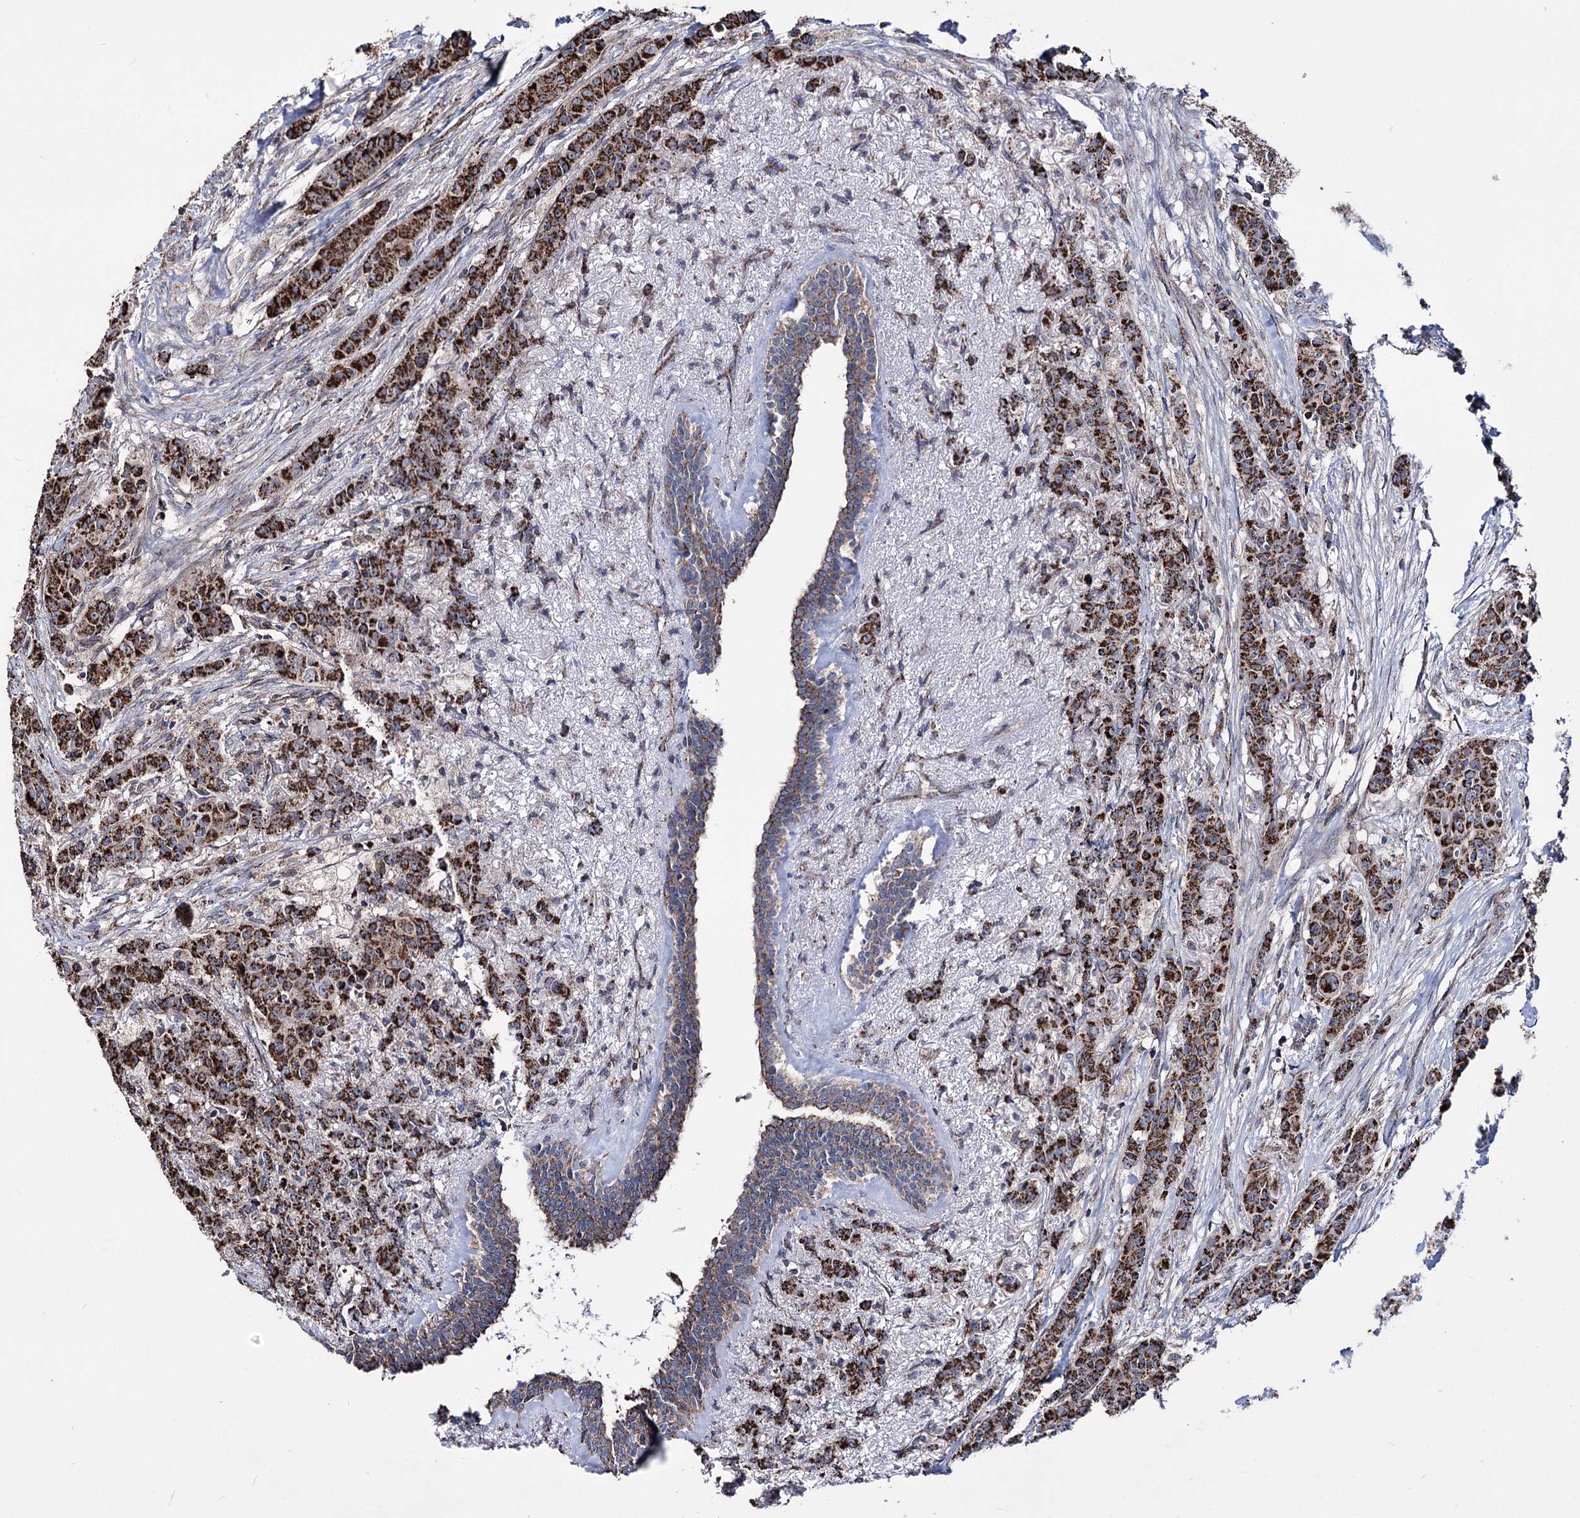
{"staining": {"intensity": "strong", "quantity": ">75%", "location": "cytoplasmic/membranous"}, "tissue": "breast cancer", "cell_type": "Tumor cells", "image_type": "cancer", "snomed": [{"axis": "morphology", "description": "Duct carcinoma"}, {"axis": "topography", "description": "Breast"}], "caption": "High-magnification brightfield microscopy of invasive ductal carcinoma (breast) stained with DAB (brown) and counterstained with hematoxylin (blue). tumor cells exhibit strong cytoplasmic/membranous expression is present in approximately>75% of cells.", "gene": "CREB3L4", "patient": {"sex": "female", "age": 40}}